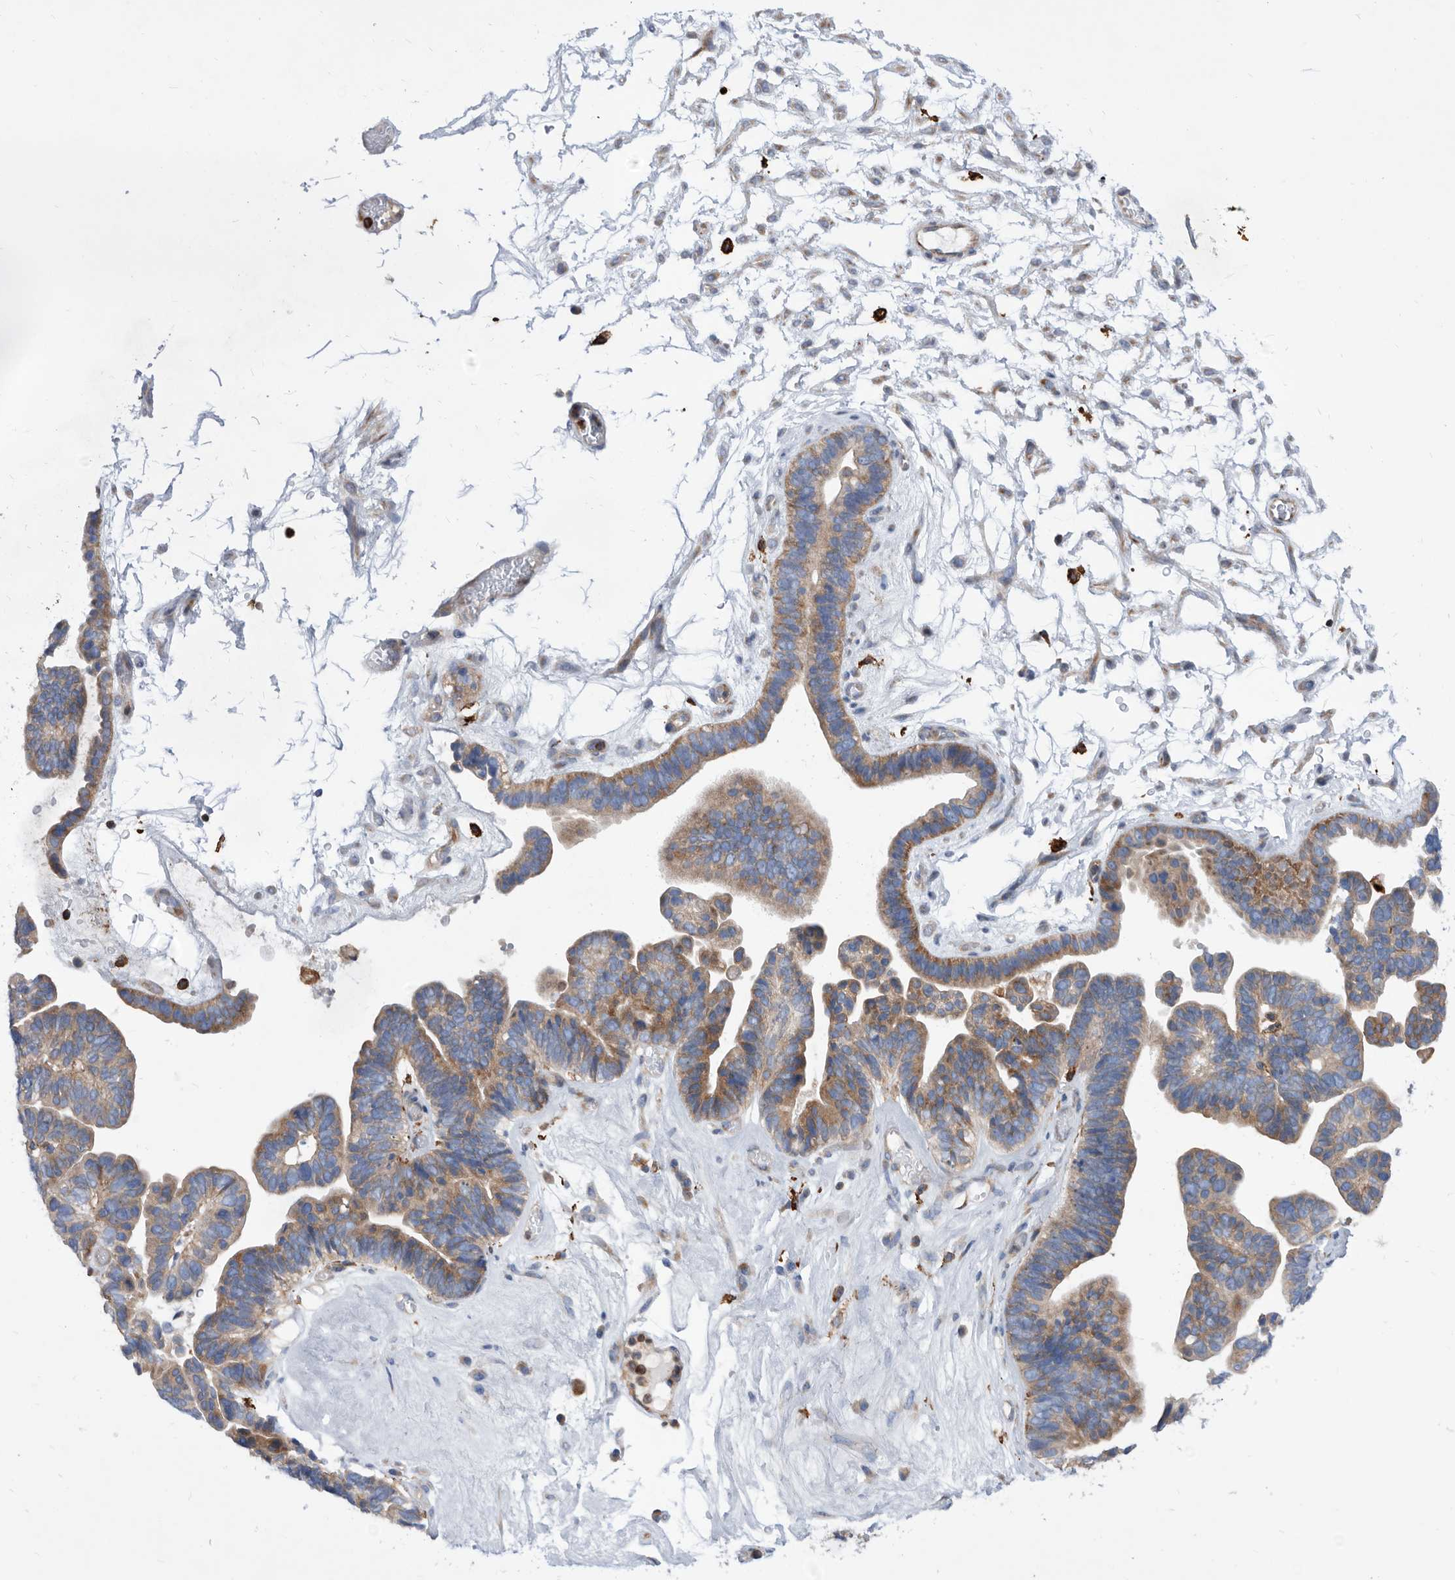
{"staining": {"intensity": "moderate", "quantity": ">75%", "location": "cytoplasmic/membranous"}, "tissue": "ovarian cancer", "cell_type": "Tumor cells", "image_type": "cancer", "snomed": [{"axis": "morphology", "description": "Cystadenocarcinoma, serous, NOS"}, {"axis": "topography", "description": "Ovary"}], "caption": "A brown stain shows moderate cytoplasmic/membranous expression of a protein in ovarian serous cystadenocarcinoma tumor cells.", "gene": "SMG7", "patient": {"sex": "female", "age": 56}}